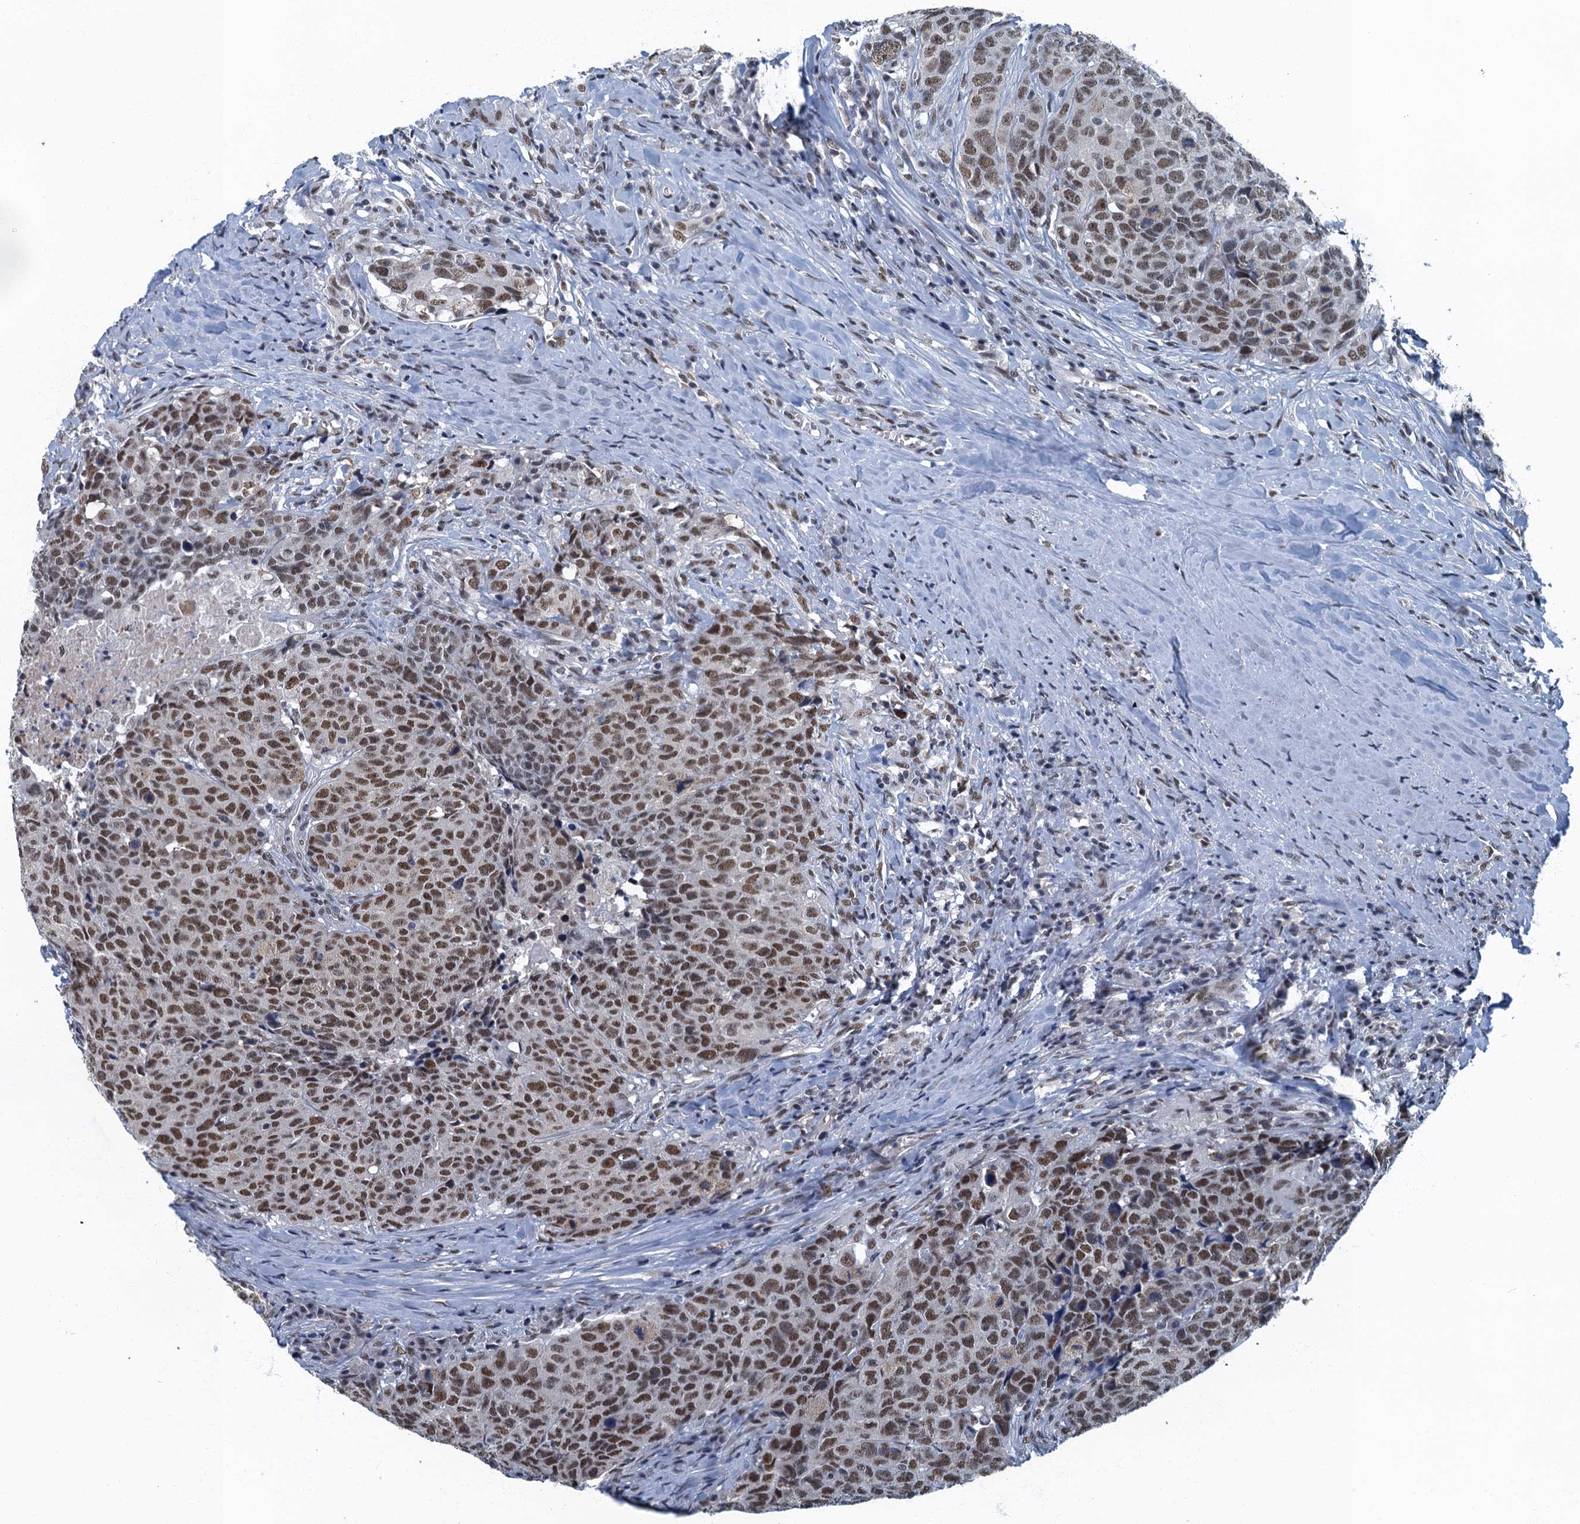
{"staining": {"intensity": "moderate", "quantity": ">75%", "location": "nuclear"}, "tissue": "head and neck cancer", "cell_type": "Tumor cells", "image_type": "cancer", "snomed": [{"axis": "morphology", "description": "Squamous cell carcinoma, NOS"}, {"axis": "topography", "description": "Head-Neck"}], "caption": "High-power microscopy captured an immunohistochemistry photomicrograph of head and neck cancer, revealing moderate nuclear staining in about >75% of tumor cells.", "gene": "GADL1", "patient": {"sex": "male", "age": 66}}